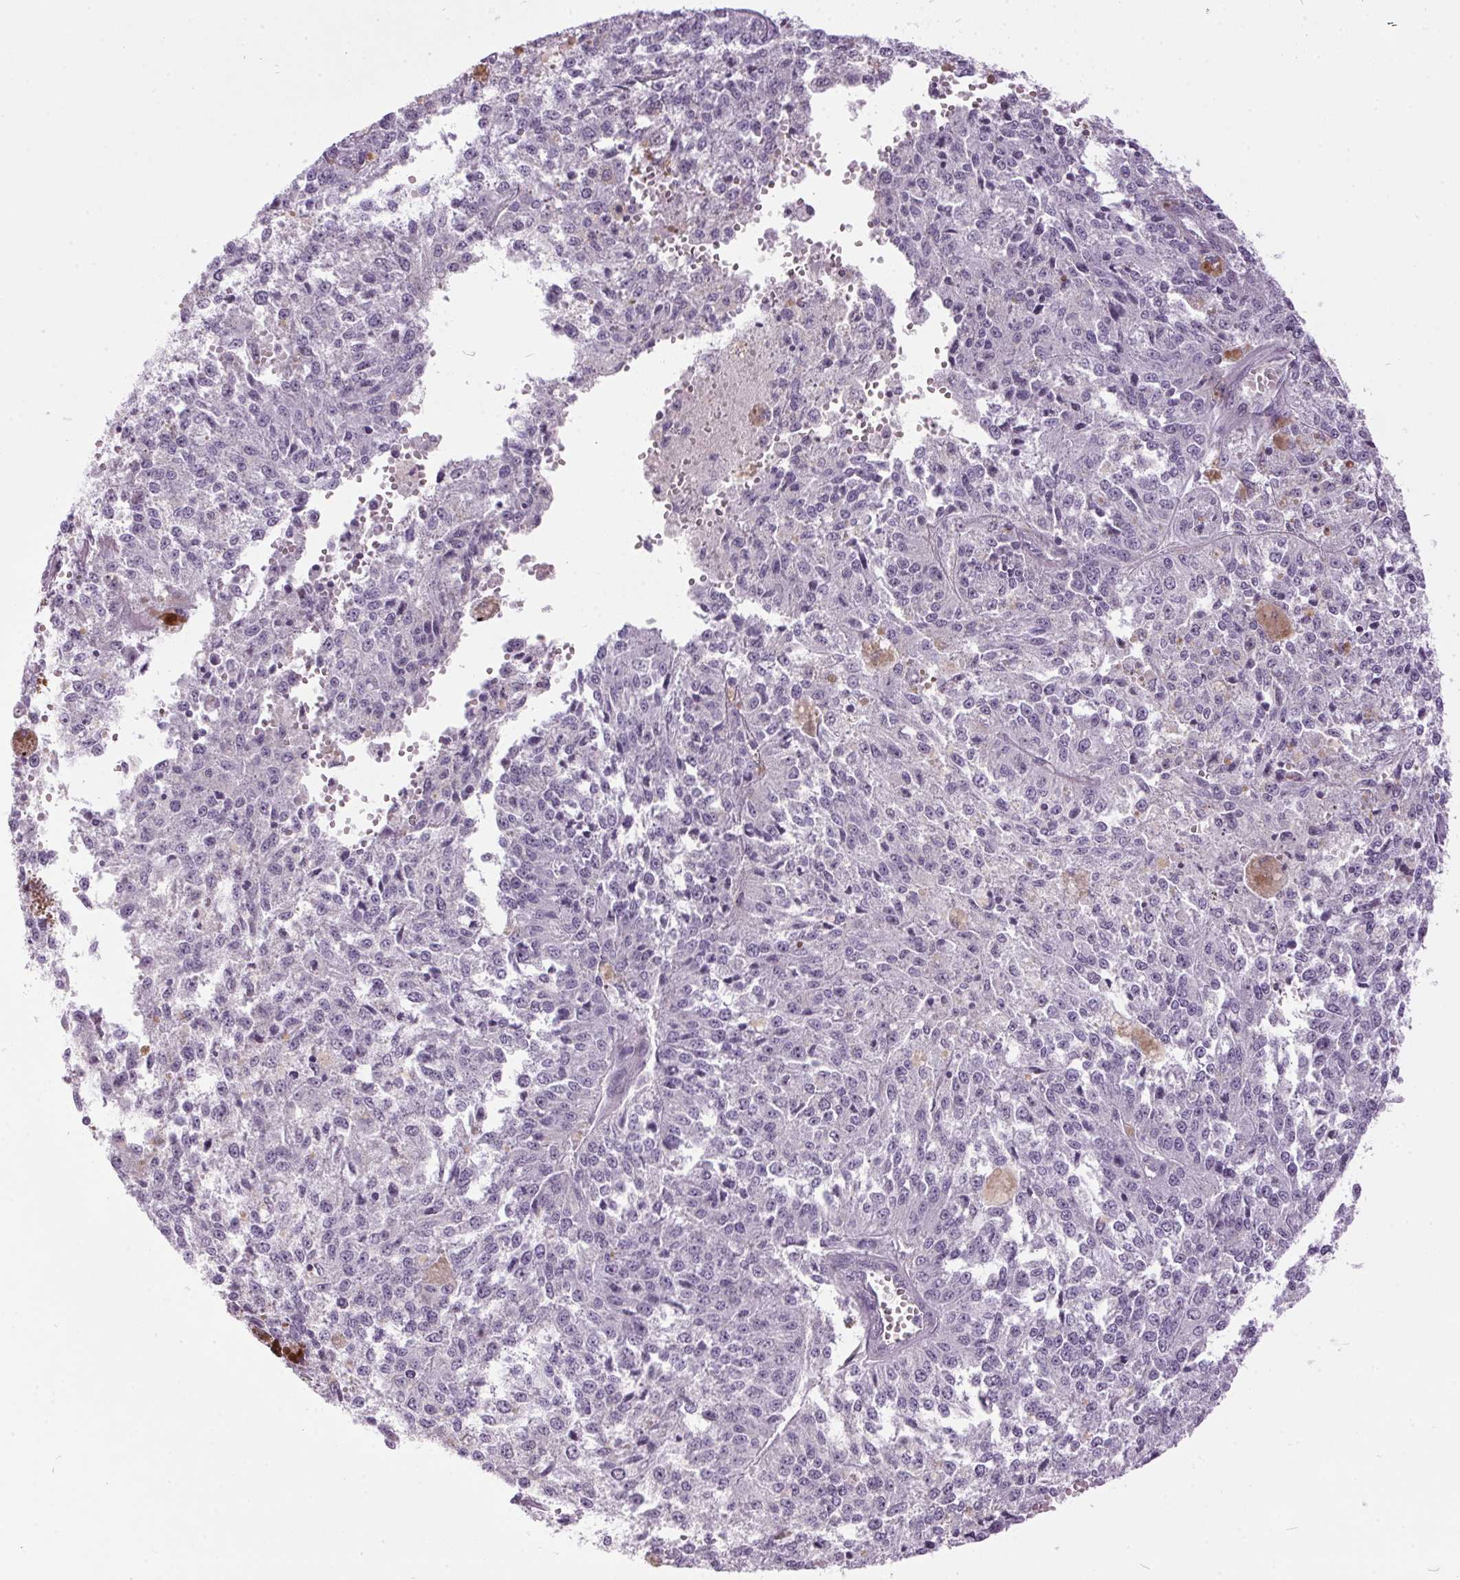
{"staining": {"intensity": "negative", "quantity": "none", "location": "none"}, "tissue": "melanoma", "cell_type": "Tumor cells", "image_type": "cancer", "snomed": [{"axis": "morphology", "description": "Malignant melanoma, Metastatic site"}, {"axis": "topography", "description": "Lymph node"}], "caption": "The IHC image has no significant expression in tumor cells of melanoma tissue.", "gene": "ODAD2", "patient": {"sex": "female", "age": 64}}